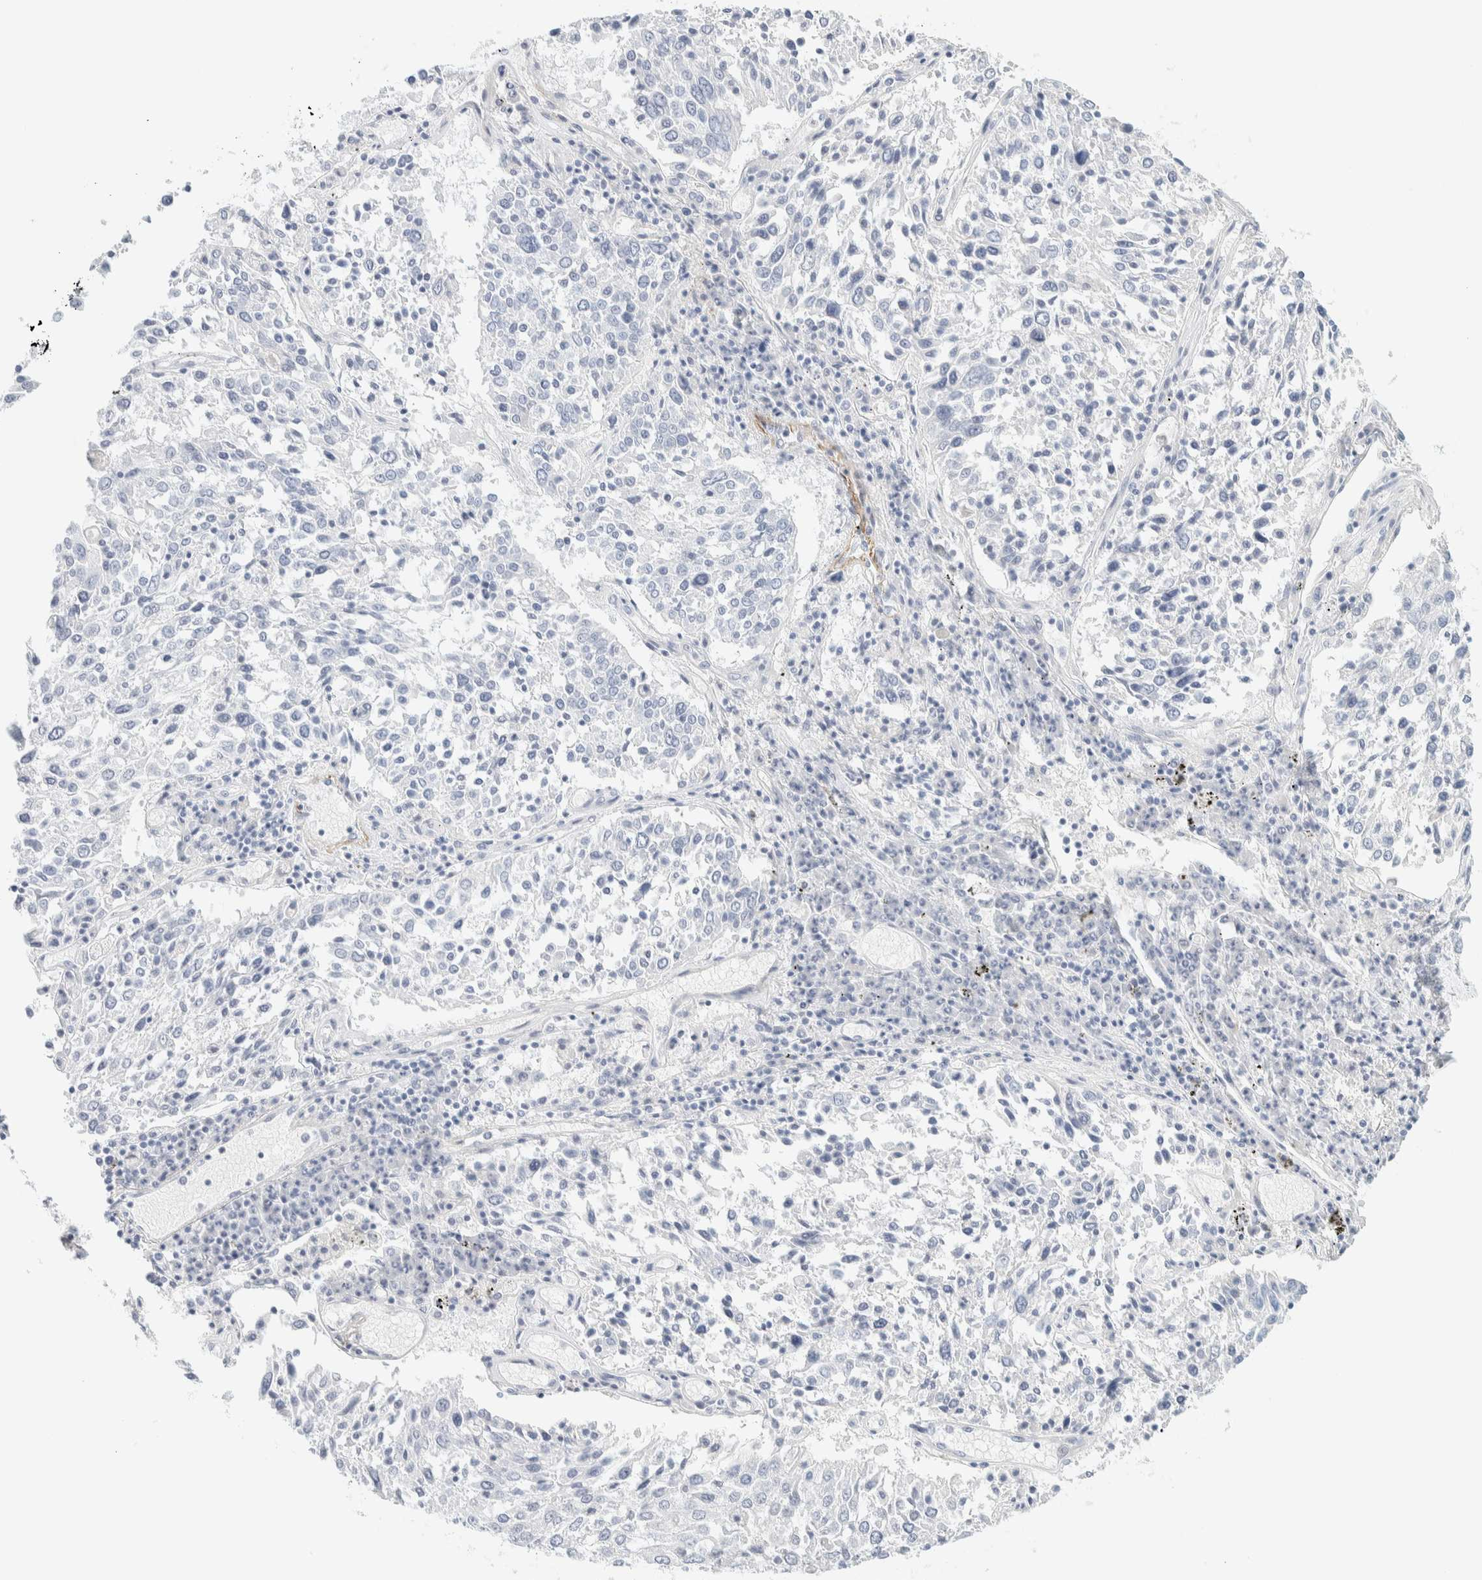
{"staining": {"intensity": "negative", "quantity": "none", "location": "none"}, "tissue": "lung cancer", "cell_type": "Tumor cells", "image_type": "cancer", "snomed": [{"axis": "morphology", "description": "Squamous cell carcinoma, NOS"}, {"axis": "topography", "description": "Lung"}], "caption": "Protein analysis of lung cancer (squamous cell carcinoma) exhibits no significant expression in tumor cells.", "gene": "AFMID", "patient": {"sex": "male", "age": 65}}